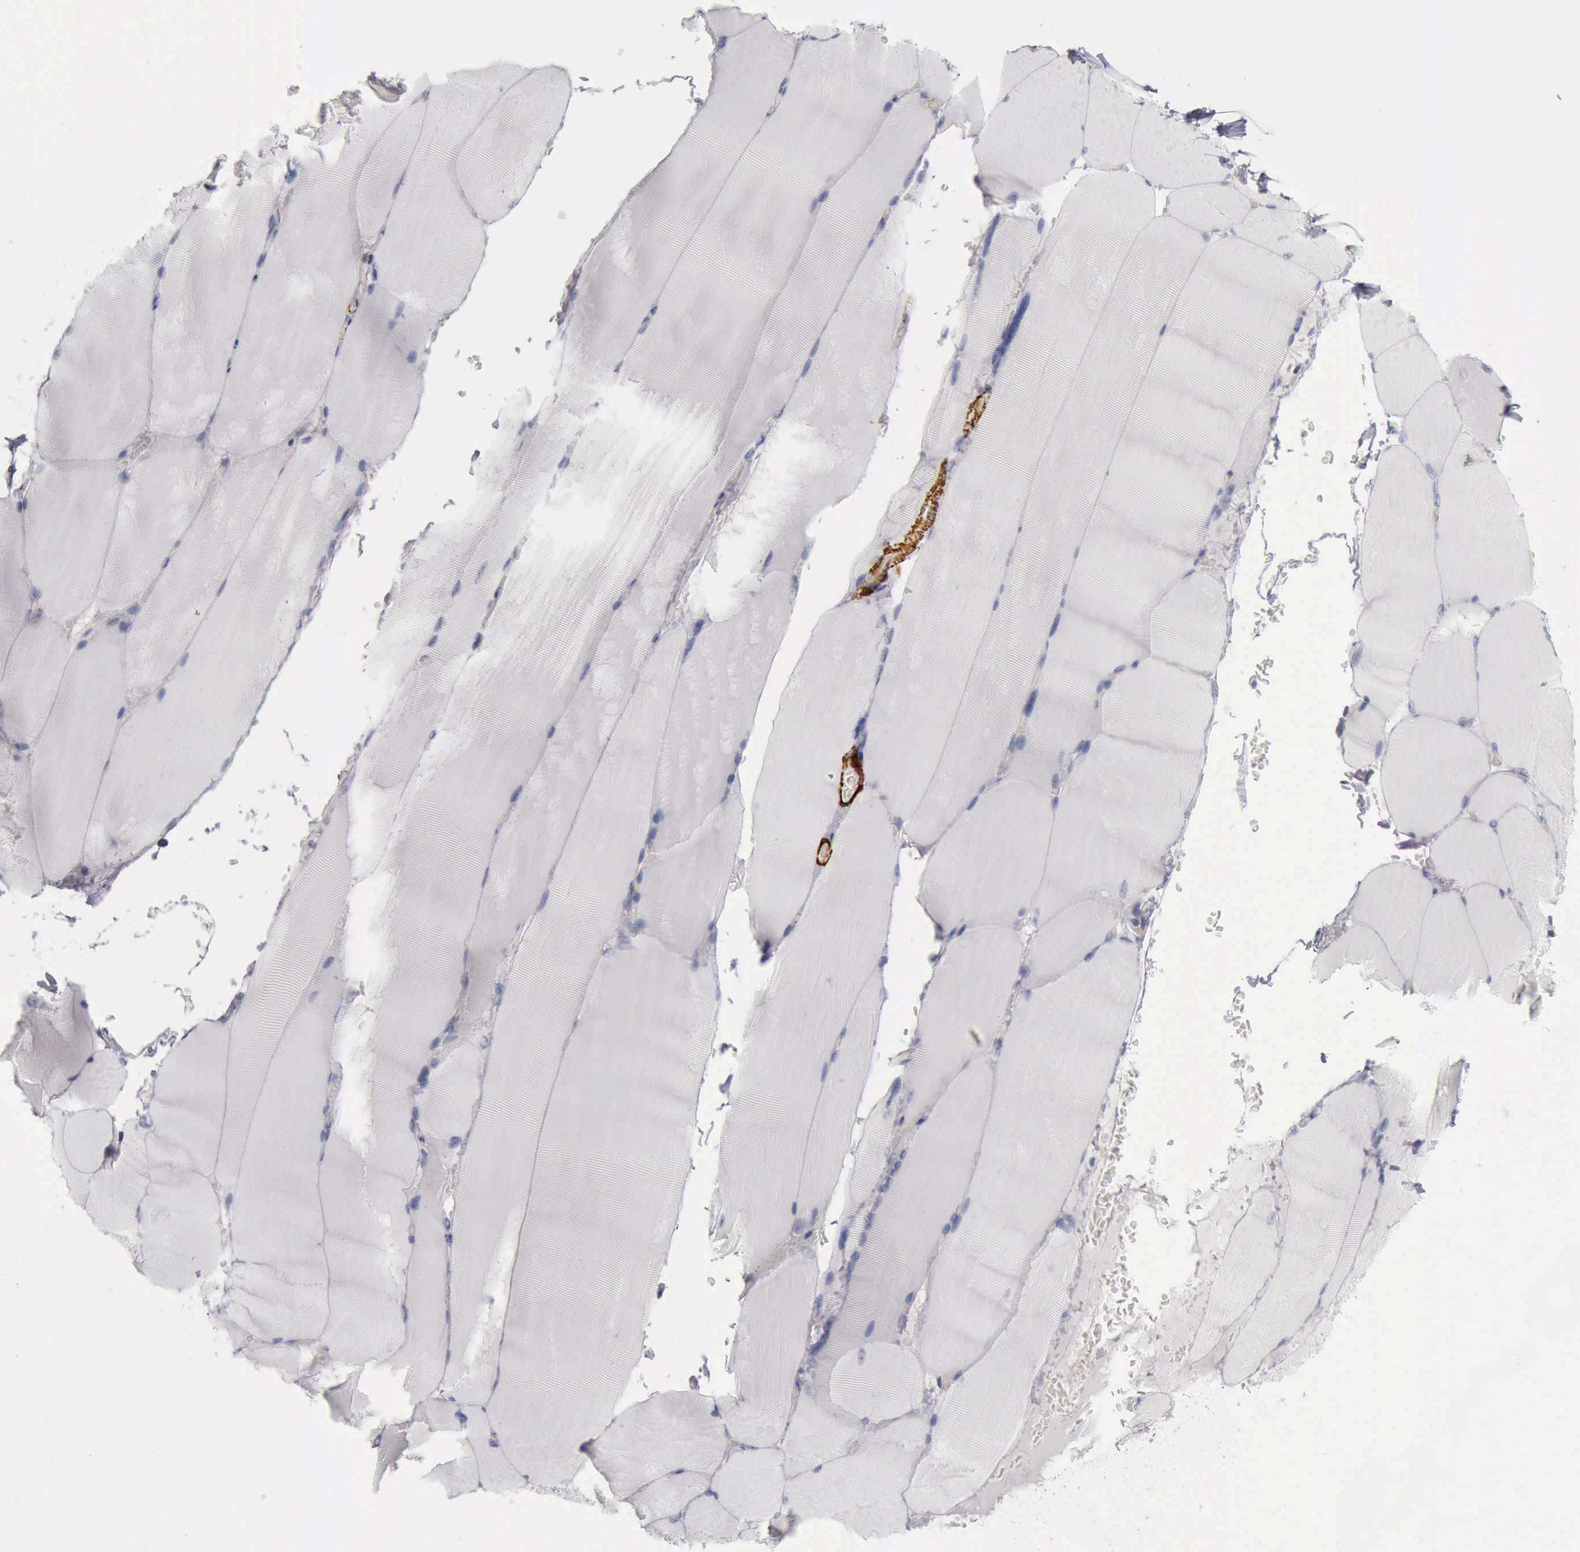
{"staining": {"intensity": "negative", "quantity": "none", "location": "none"}, "tissue": "skeletal muscle", "cell_type": "Myocytes", "image_type": "normal", "snomed": [{"axis": "morphology", "description": "Normal tissue, NOS"}, {"axis": "topography", "description": "Skeletal muscle"}], "caption": "Immunohistochemical staining of normal human skeletal muscle reveals no significant staining in myocytes. The staining was performed using DAB to visualize the protein expression in brown, while the nuclei were stained in blue with hematoxylin (Magnification: 20x).", "gene": "CALD1", "patient": {"sex": "male", "age": 71}}